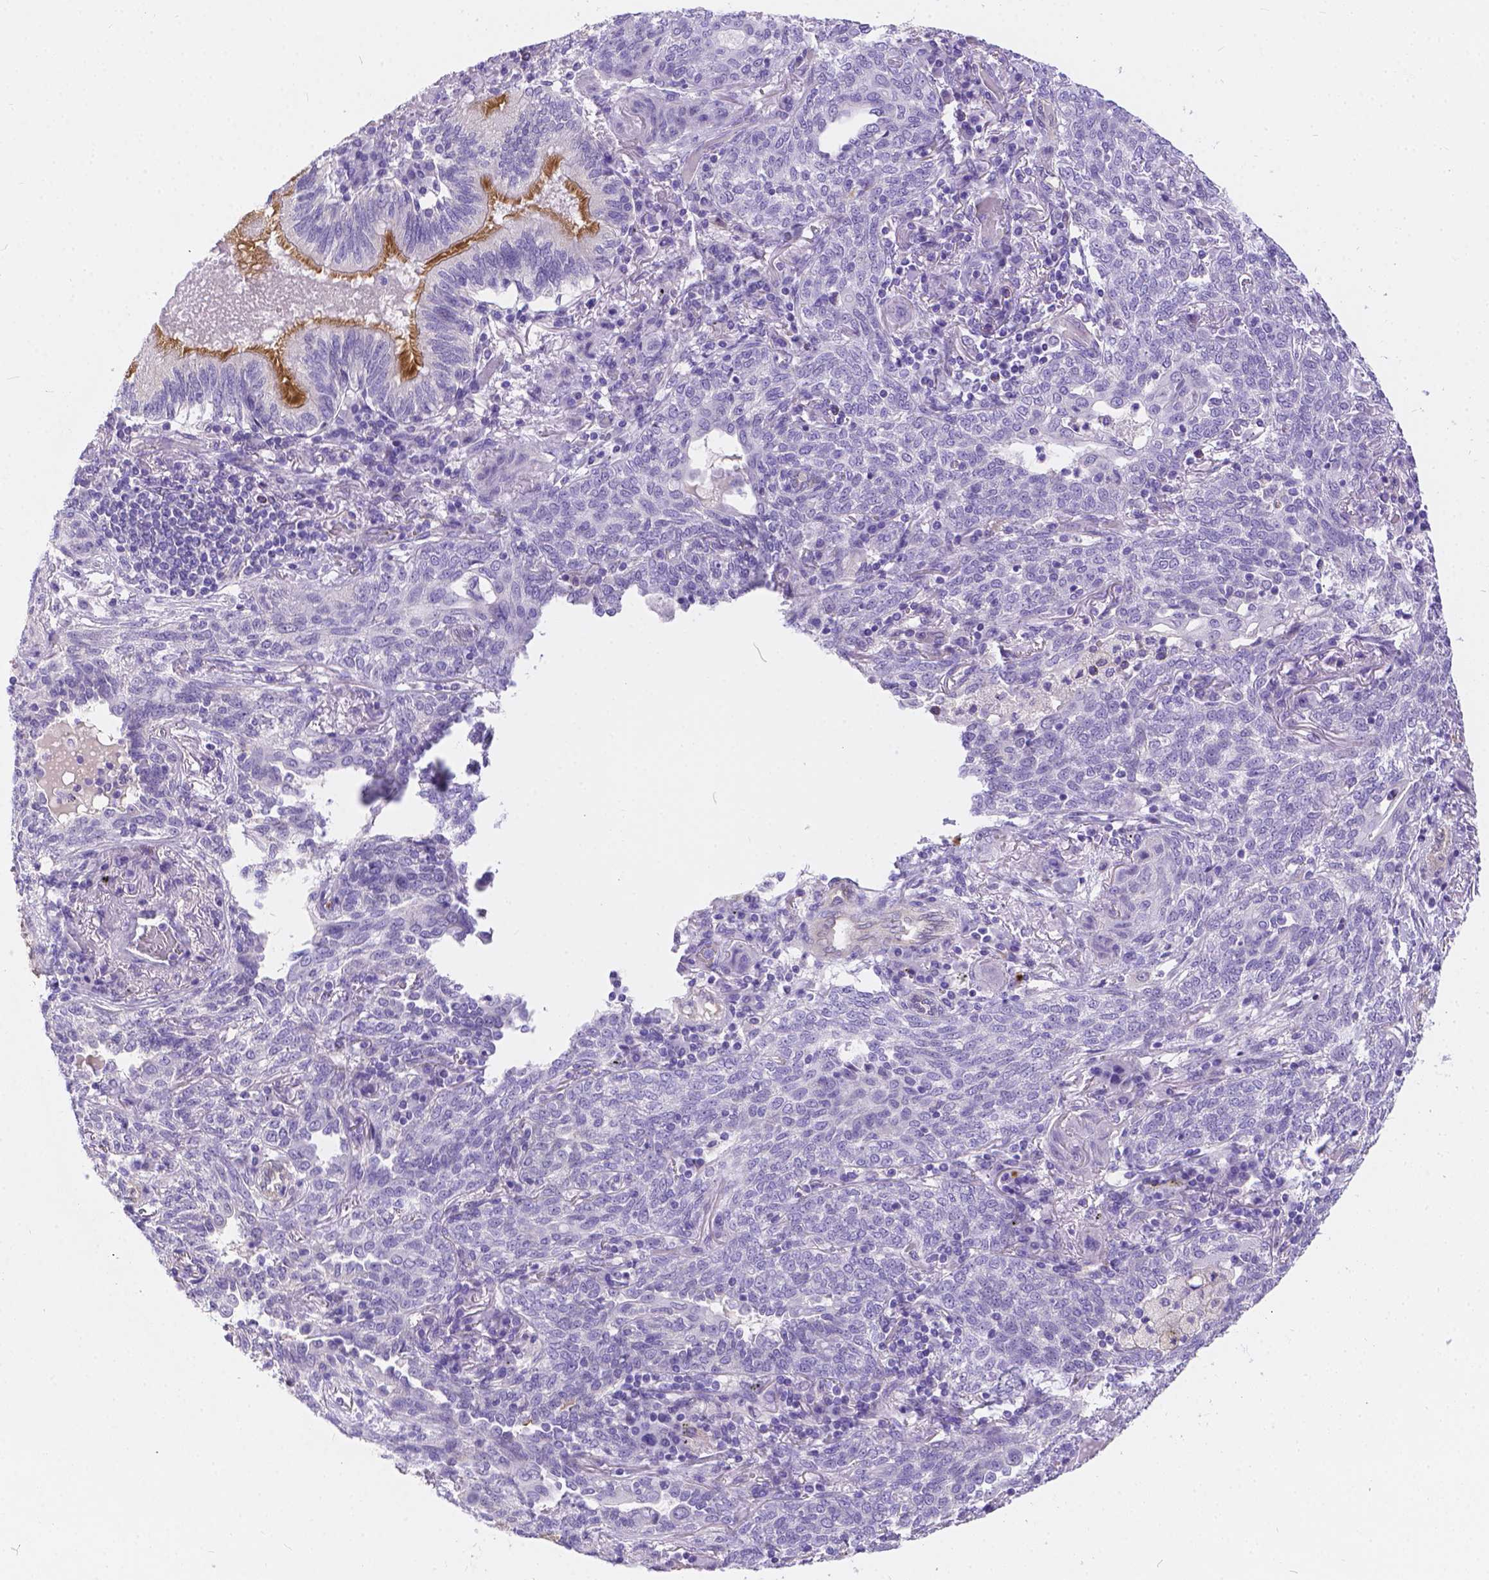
{"staining": {"intensity": "negative", "quantity": "none", "location": "none"}, "tissue": "lung cancer", "cell_type": "Tumor cells", "image_type": "cancer", "snomed": [{"axis": "morphology", "description": "Squamous cell carcinoma, NOS"}, {"axis": "topography", "description": "Lung"}], "caption": "A histopathology image of lung squamous cell carcinoma stained for a protein reveals no brown staining in tumor cells.", "gene": "DLEC1", "patient": {"sex": "female", "age": 70}}